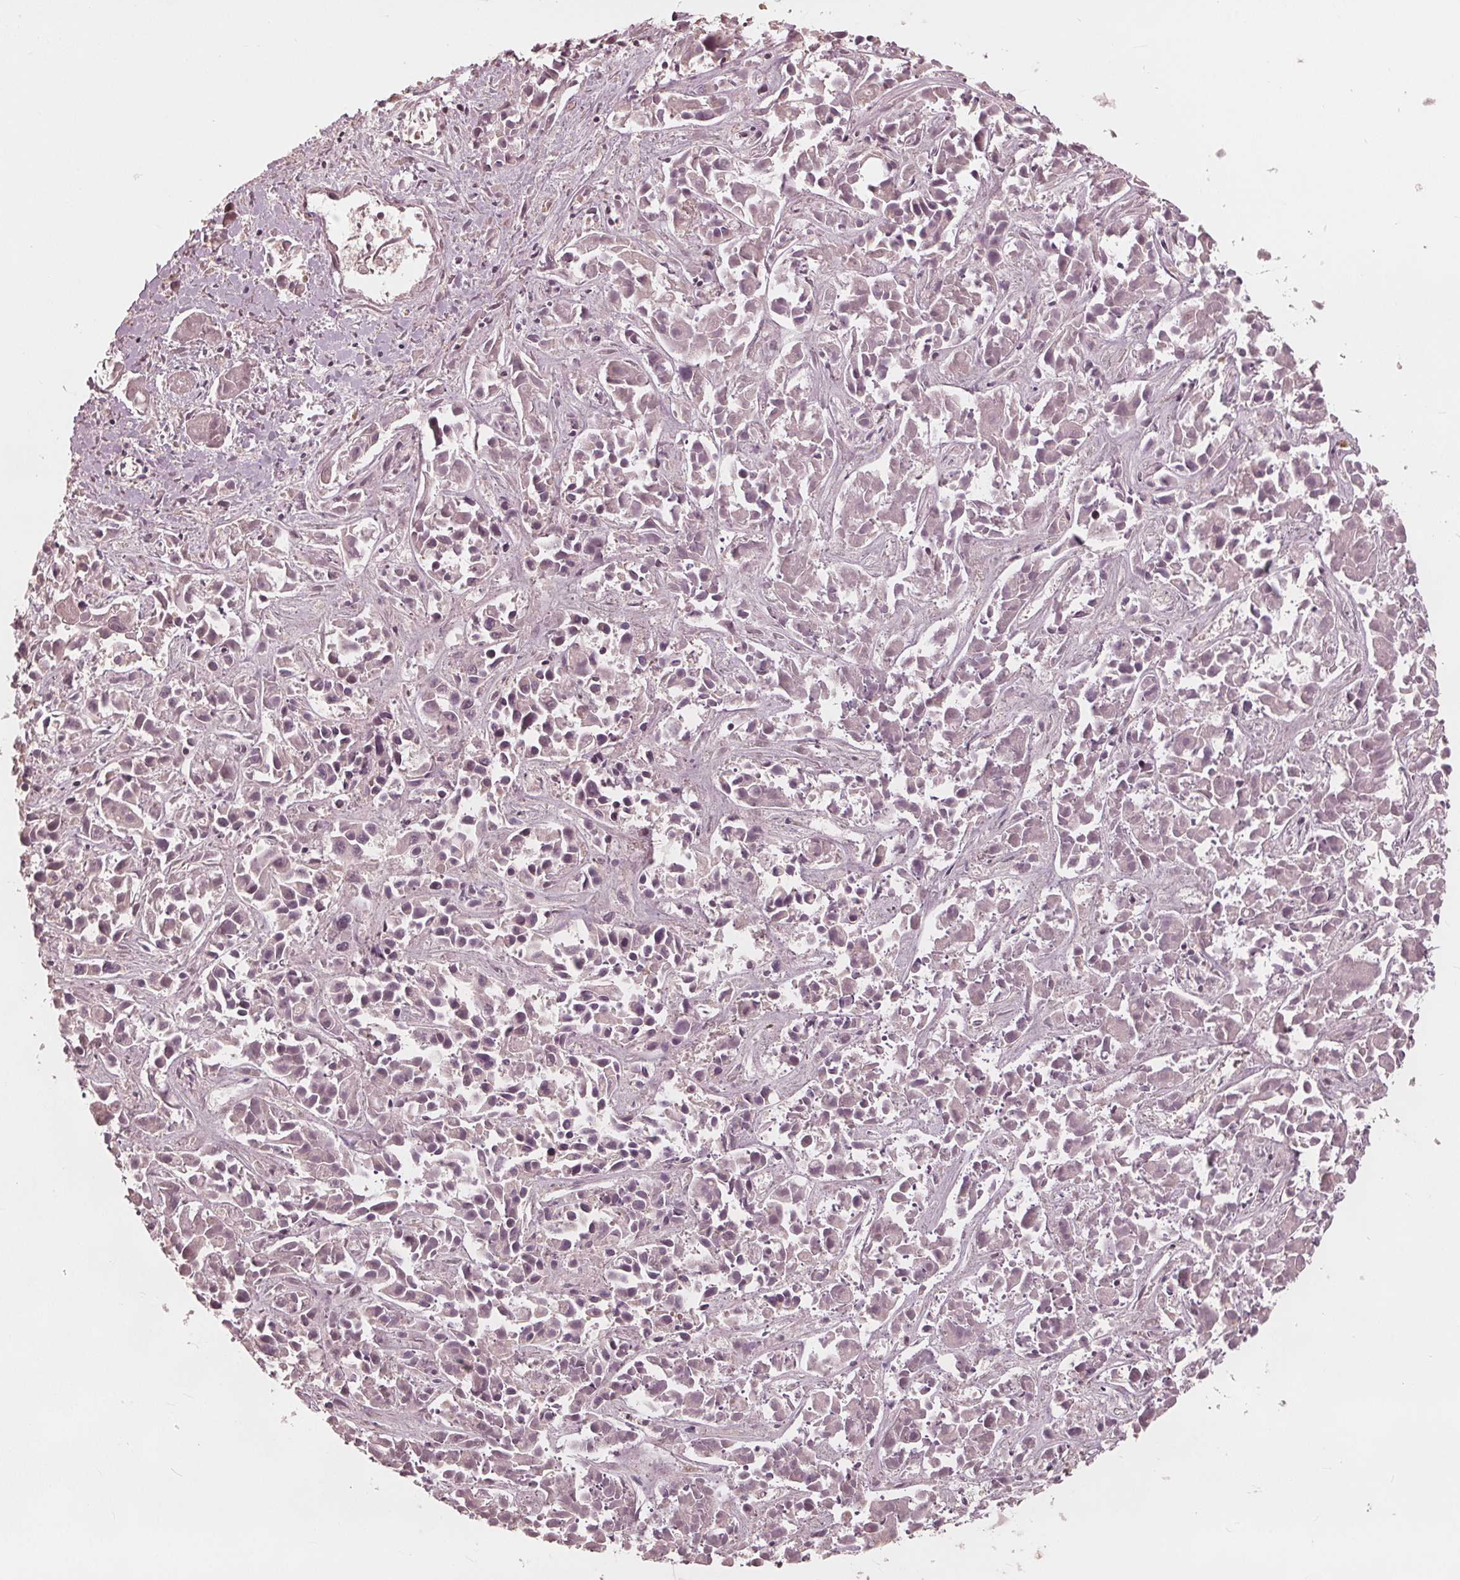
{"staining": {"intensity": "negative", "quantity": "none", "location": "none"}, "tissue": "liver cancer", "cell_type": "Tumor cells", "image_type": "cancer", "snomed": [{"axis": "morphology", "description": "Cholangiocarcinoma"}, {"axis": "topography", "description": "Liver"}], "caption": "Tumor cells are negative for brown protein staining in liver cancer (cholangiocarcinoma).", "gene": "HIRIP3", "patient": {"sex": "female", "age": 81}}